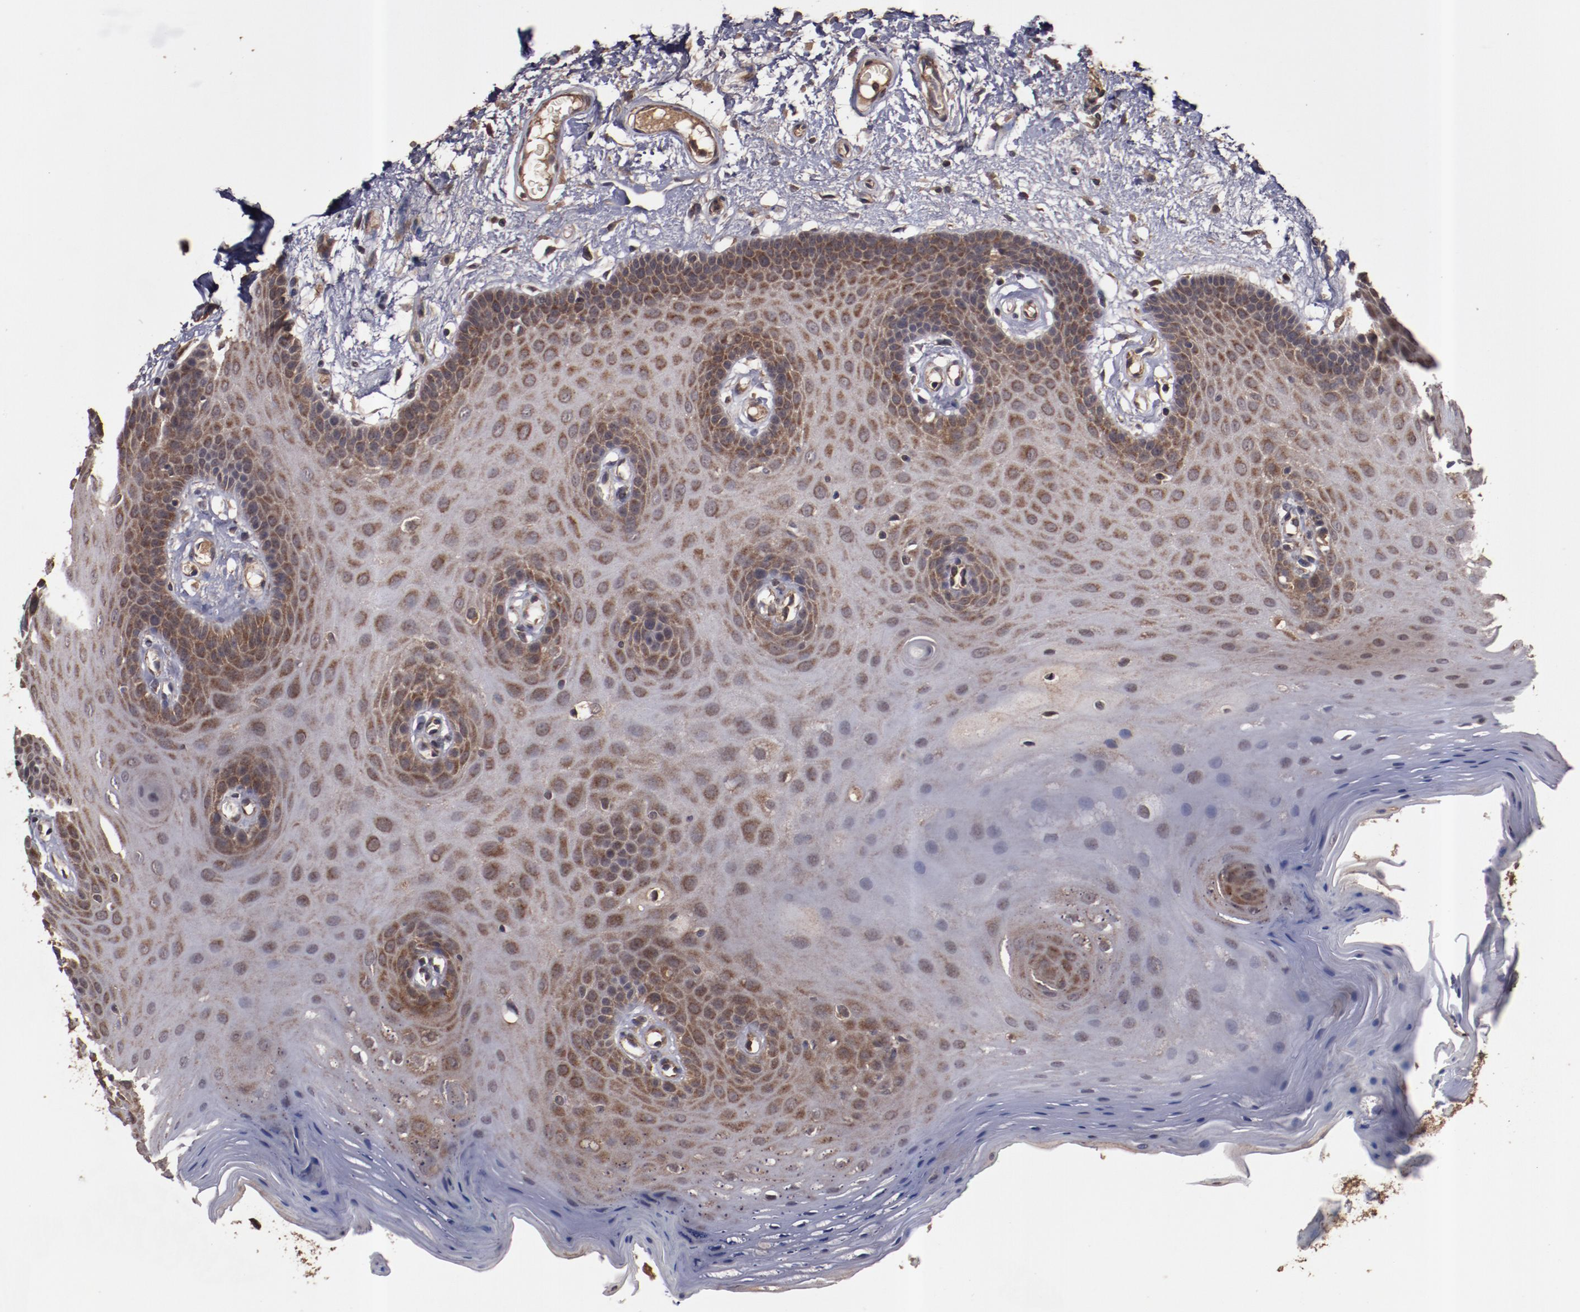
{"staining": {"intensity": "strong", "quantity": ">75%", "location": "cytoplasmic/membranous"}, "tissue": "oral mucosa", "cell_type": "Squamous epithelial cells", "image_type": "normal", "snomed": [{"axis": "morphology", "description": "Normal tissue, NOS"}, {"axis": "morphology", "description": "Squamous cell carcinoma, NOS"}, {"axis": "topography", "description": "Skeletal muscle"}, {"axis": "topography", "description": "Oral tissue"}, {"axis": "topography", "description": "Head-Neck"}], "caption": "Human oral mucosa stained with a brown dye shows strong cytoplasmic/membranous positive staining in about >75% of squamous epithelial cells.", "gene": "TXNDC16", "patient": {"sex": "male", "age": 71}}